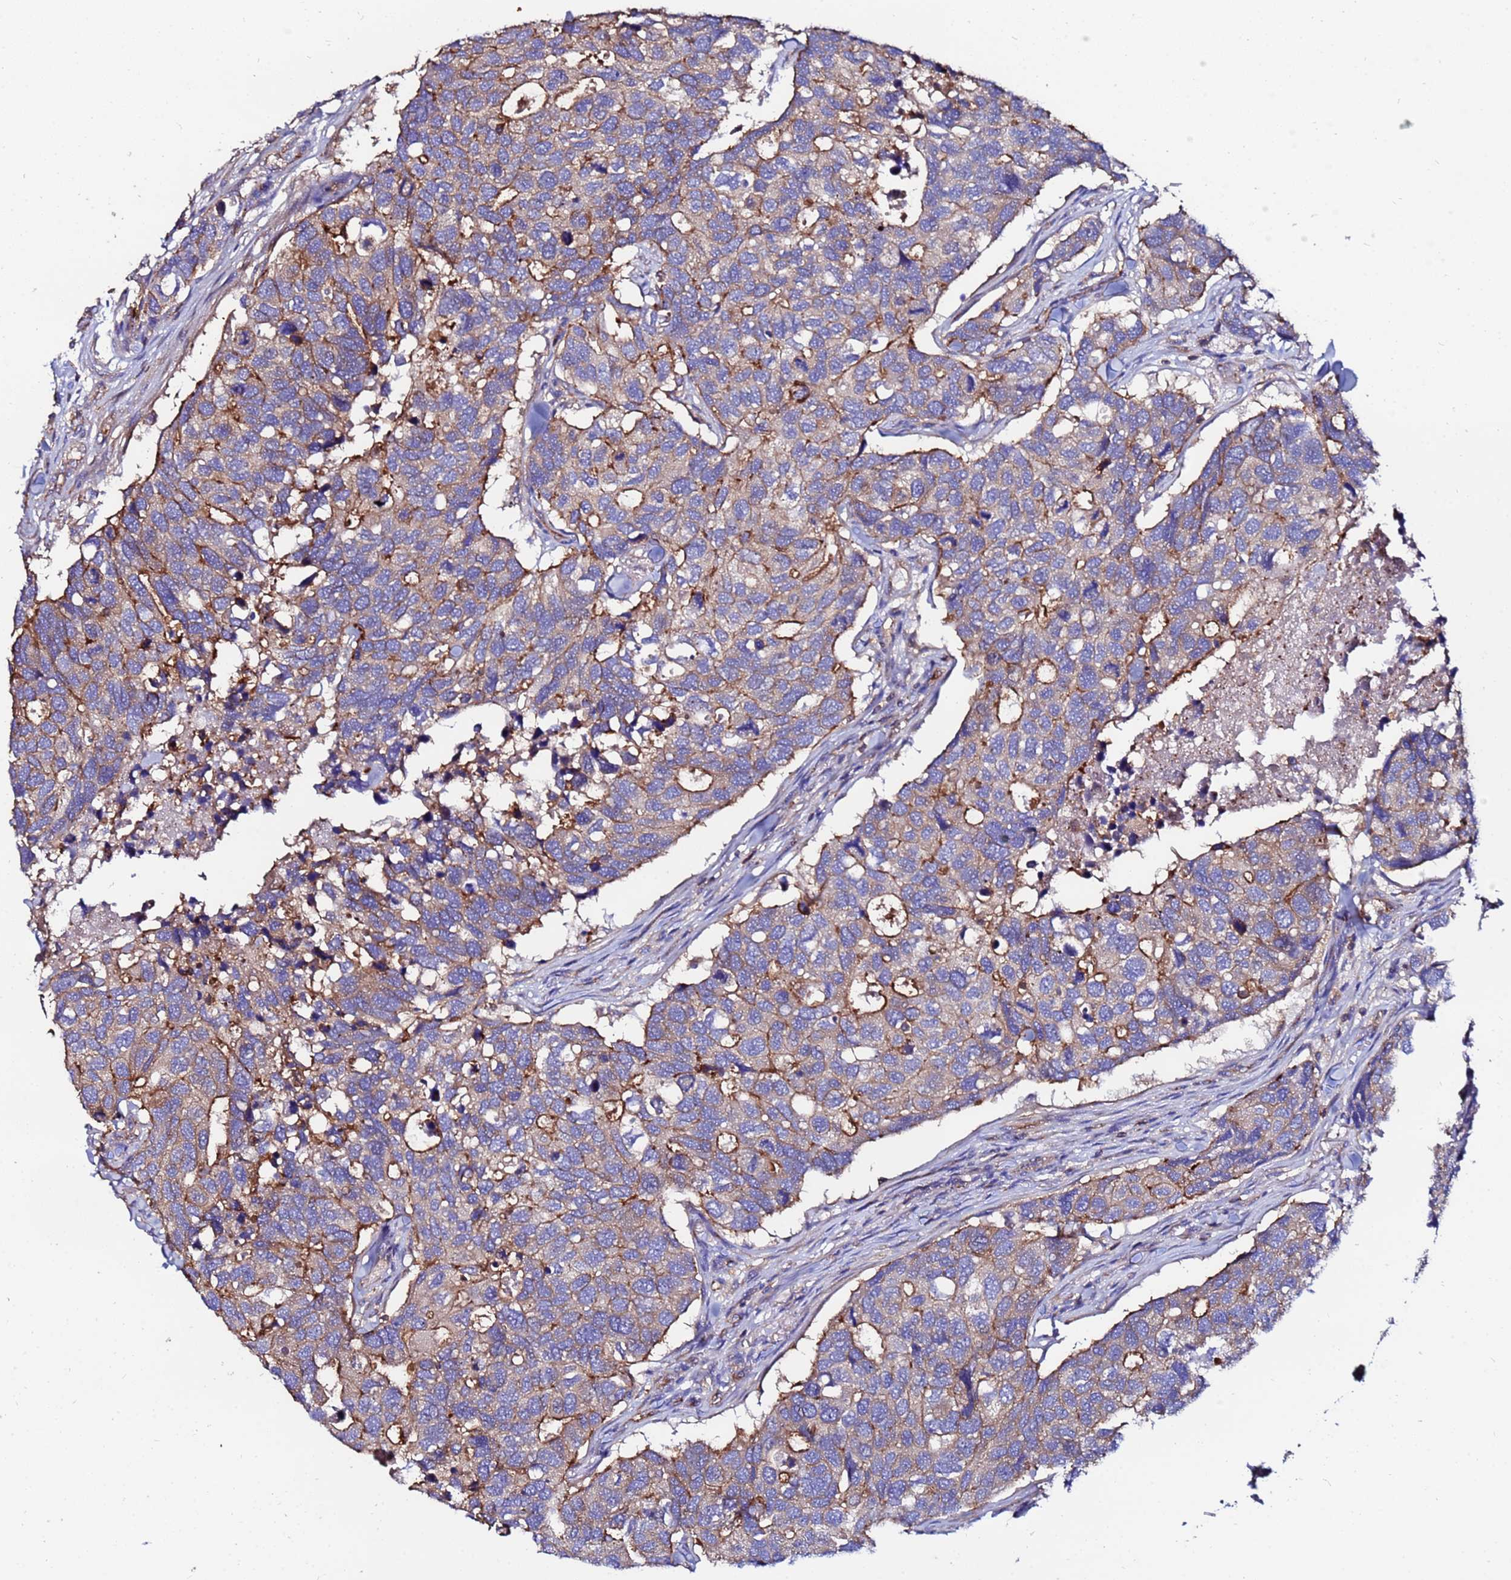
{"staining": {"intensity": "moderate", "quantity": "25%-75%", "location": "cytoplasmic/membranous"}, "tissue": "breast cancer", "cell_type": "Tumor cells", "image_type": "cancer", "snomed": [{"axis": "morphology", "description": "Duct carcinoma"}, {"axis": "topography", "description": "Breast"}], "caption": "Protein expression analysis of human invasive ductal carcinoma (breast) reveals moderate cytoplasmic/membranous positivity in about 25%-75% of tumor cells.", "gene": "POTEE", "patient": {"sex": "female", "age": 83}}